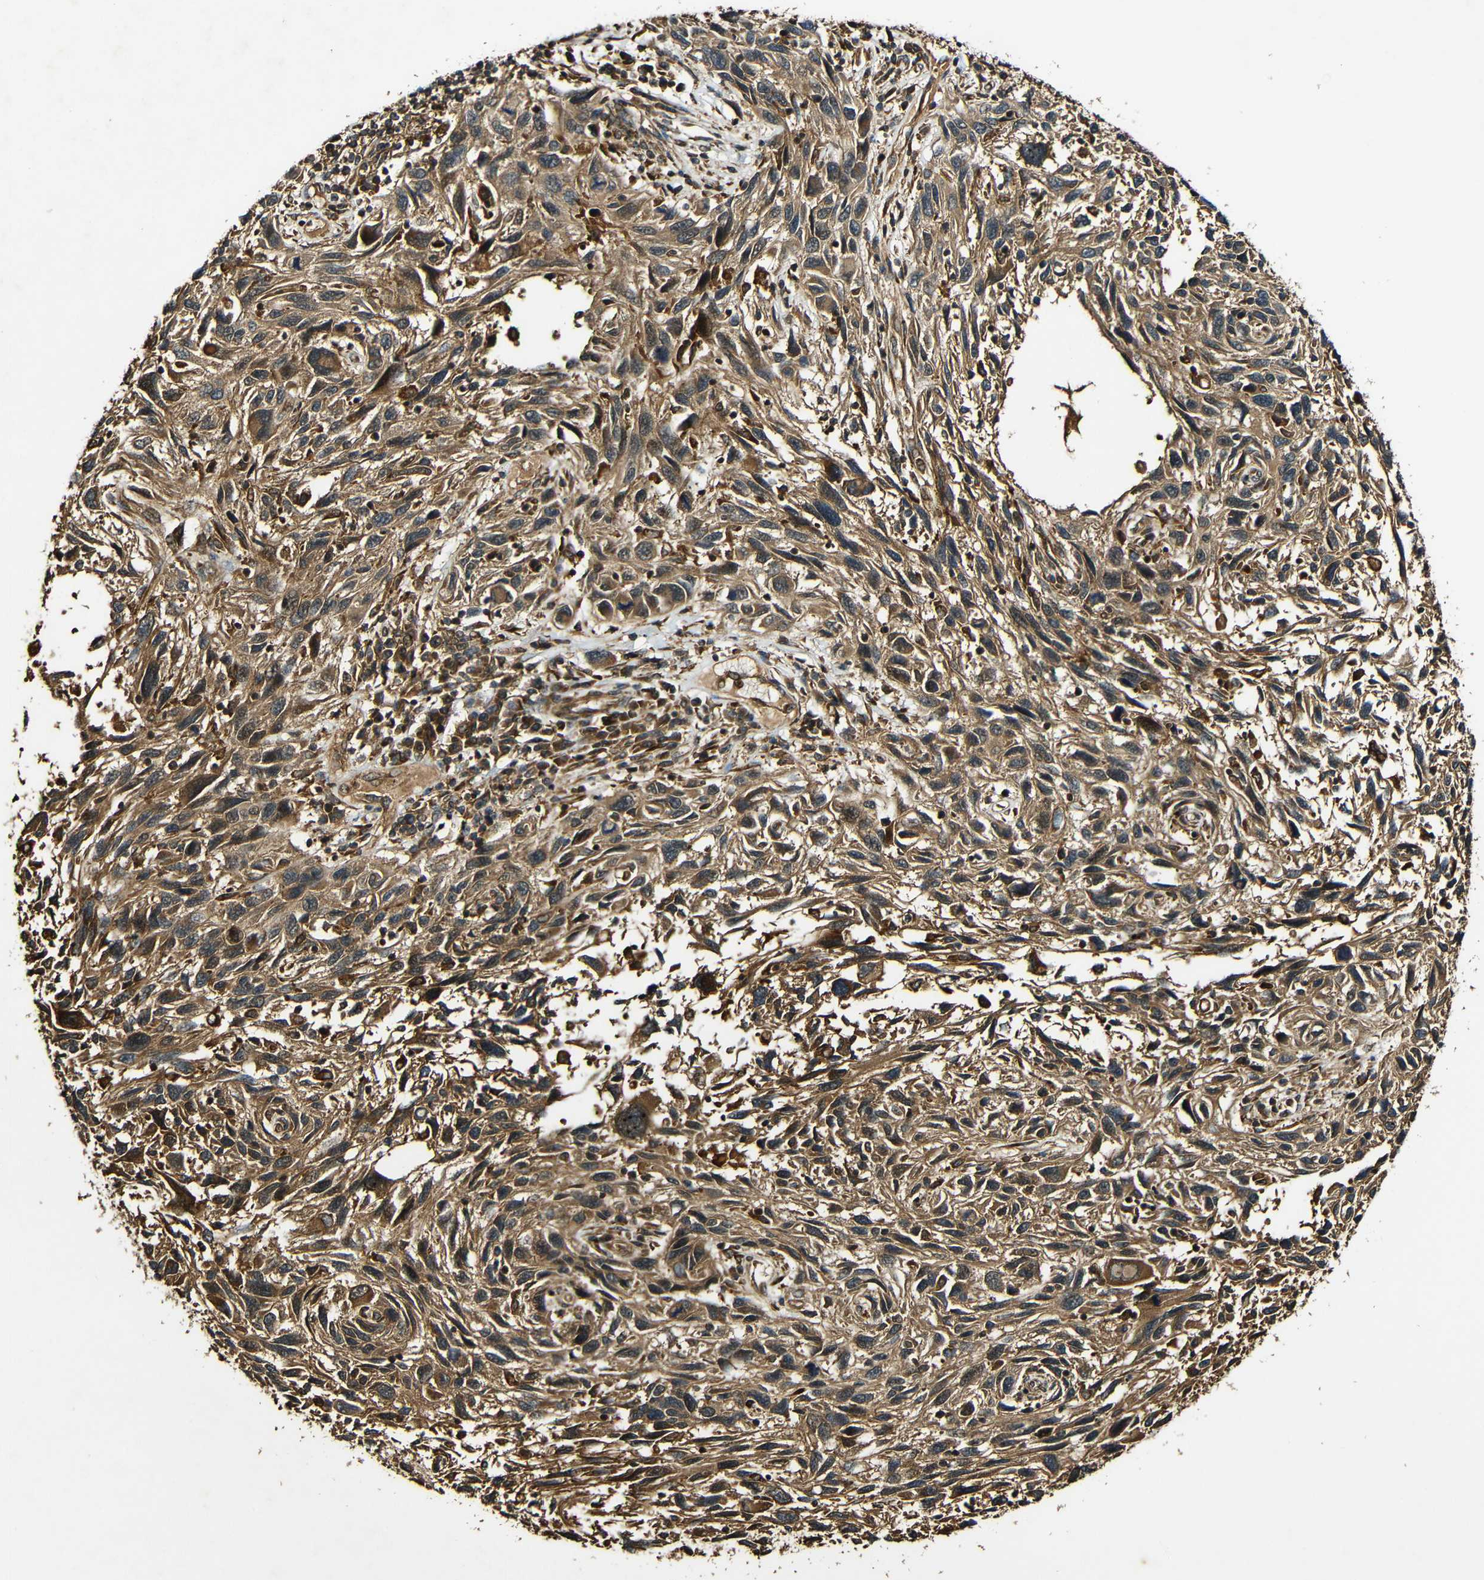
{"staining": {"intensity": "moderate", "quantity": ">75%", "location": "cytoplasmic/membranous"}, "tissue": "melanoma", "cell_type": "Tumor cells", "image_type": "cancer", "snomed": [{"axis": "morphology", "description": "Malignant melanoma, NOS"}, {"axis": "topography", "description": "Skin"}], "caption": "Malignant melanoma tissue displays moderate cytoplasmic/membranous expression in about >75% of tumor cells", "gene": "CASP8", "patient": {"sex": "male", "age": 53}}